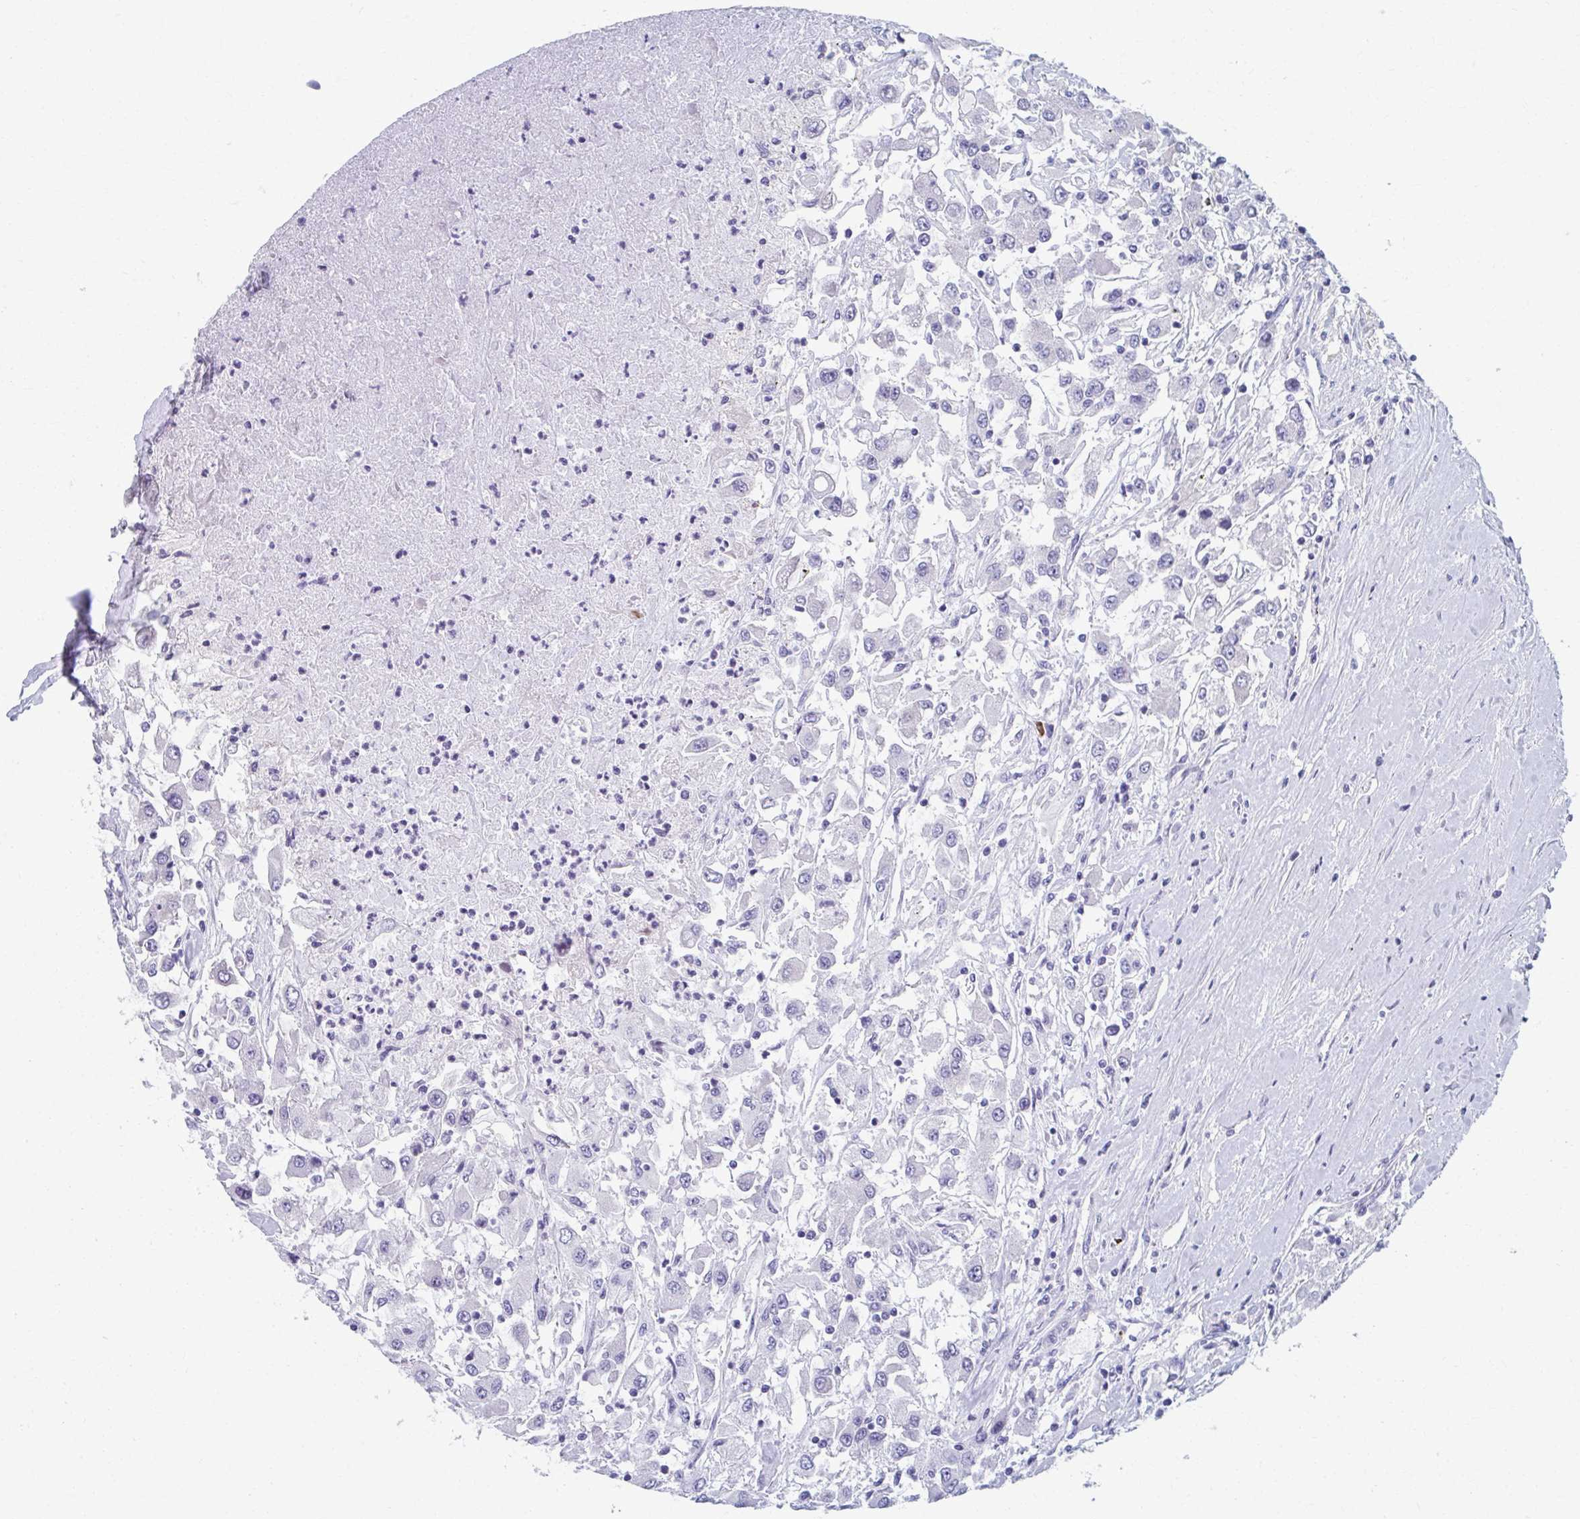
{"staining": {"intensity": "negative", "quantity": "none", "location": "none"}, "tissue": "renal cancer", "cell_type": "Tumor cells", "image_type": "cancer", "snomed": [{"axis": "morphology", "description": "Adenocarcinoma, NOS"}, {"axis": "topography", "description": "Kidney"}], "caption": "There is no significant staining in tumor cells of renal cancer. The staining was performed using DAB to visualize the protein expression in brown, while the nuclei were stained in blue with hematoxylin (Magnification: 20x).", "gene": "ABHD16B", "patient": {"sex": "female", "age": 67}}